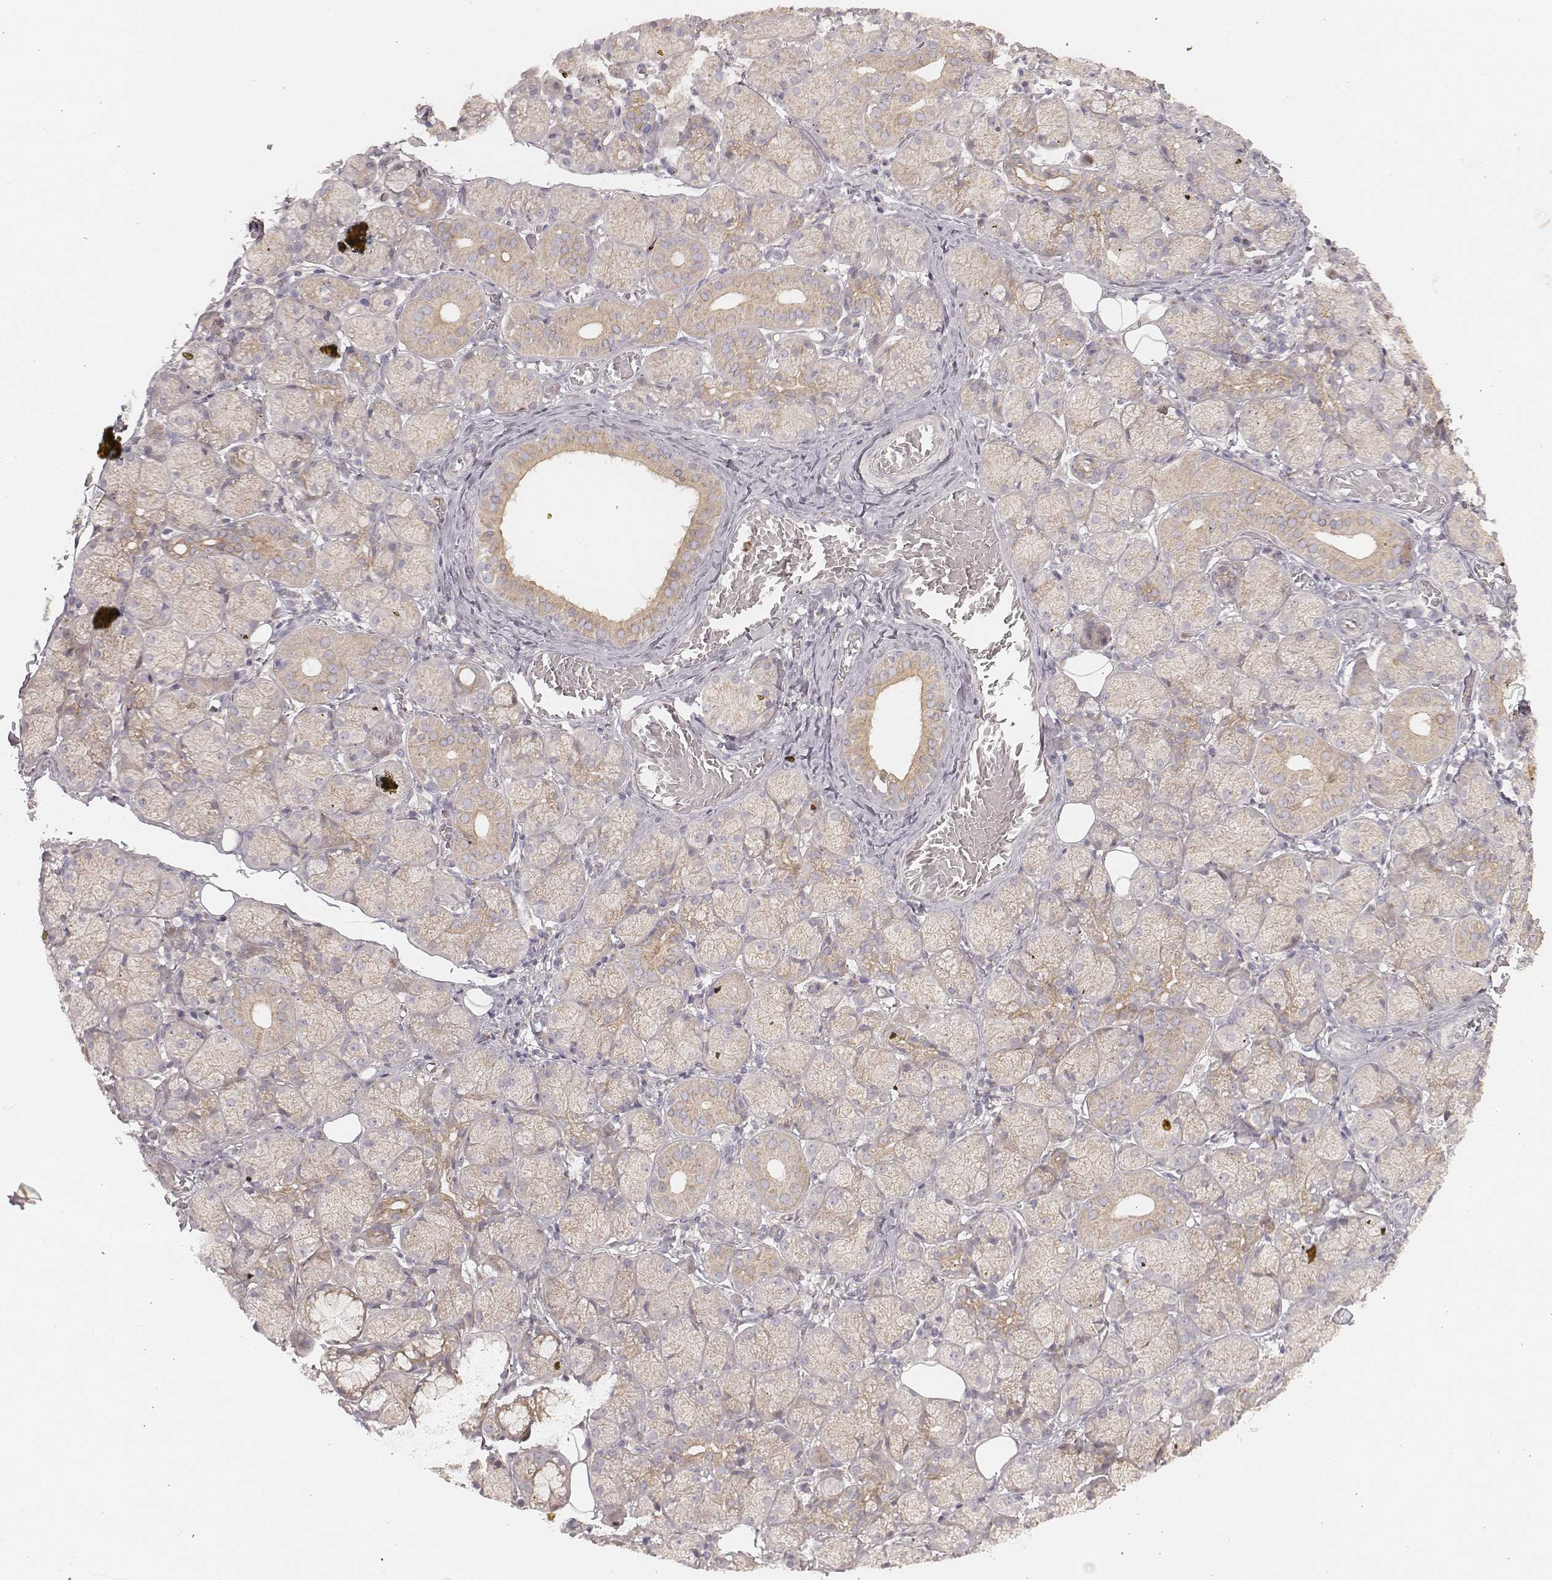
{"staining": {"intensity": "weak", "quantity": ">75%", "location": "cytoplasmic/membranous"}, "tissue": "salivary gland", "cell_type": "Glandular cells", "image_type": "normal", "snomed": [{"axis": "morphology", "description": "Normal tissue, NOS"}, {"axis": "topography", "description": "Salivary gland"}, {"axis": "topography", "description": "Peripheral nerve tissue"}], "caption": "Glandular cells exhibit weak cytoplasmic/membranous positivity in about >75% of cells in benign salivary gland. (IHC, brightfield microscopy, high magnification).", "gene": "ABCA7", "patient": {"sex": "female", "age": 24}}